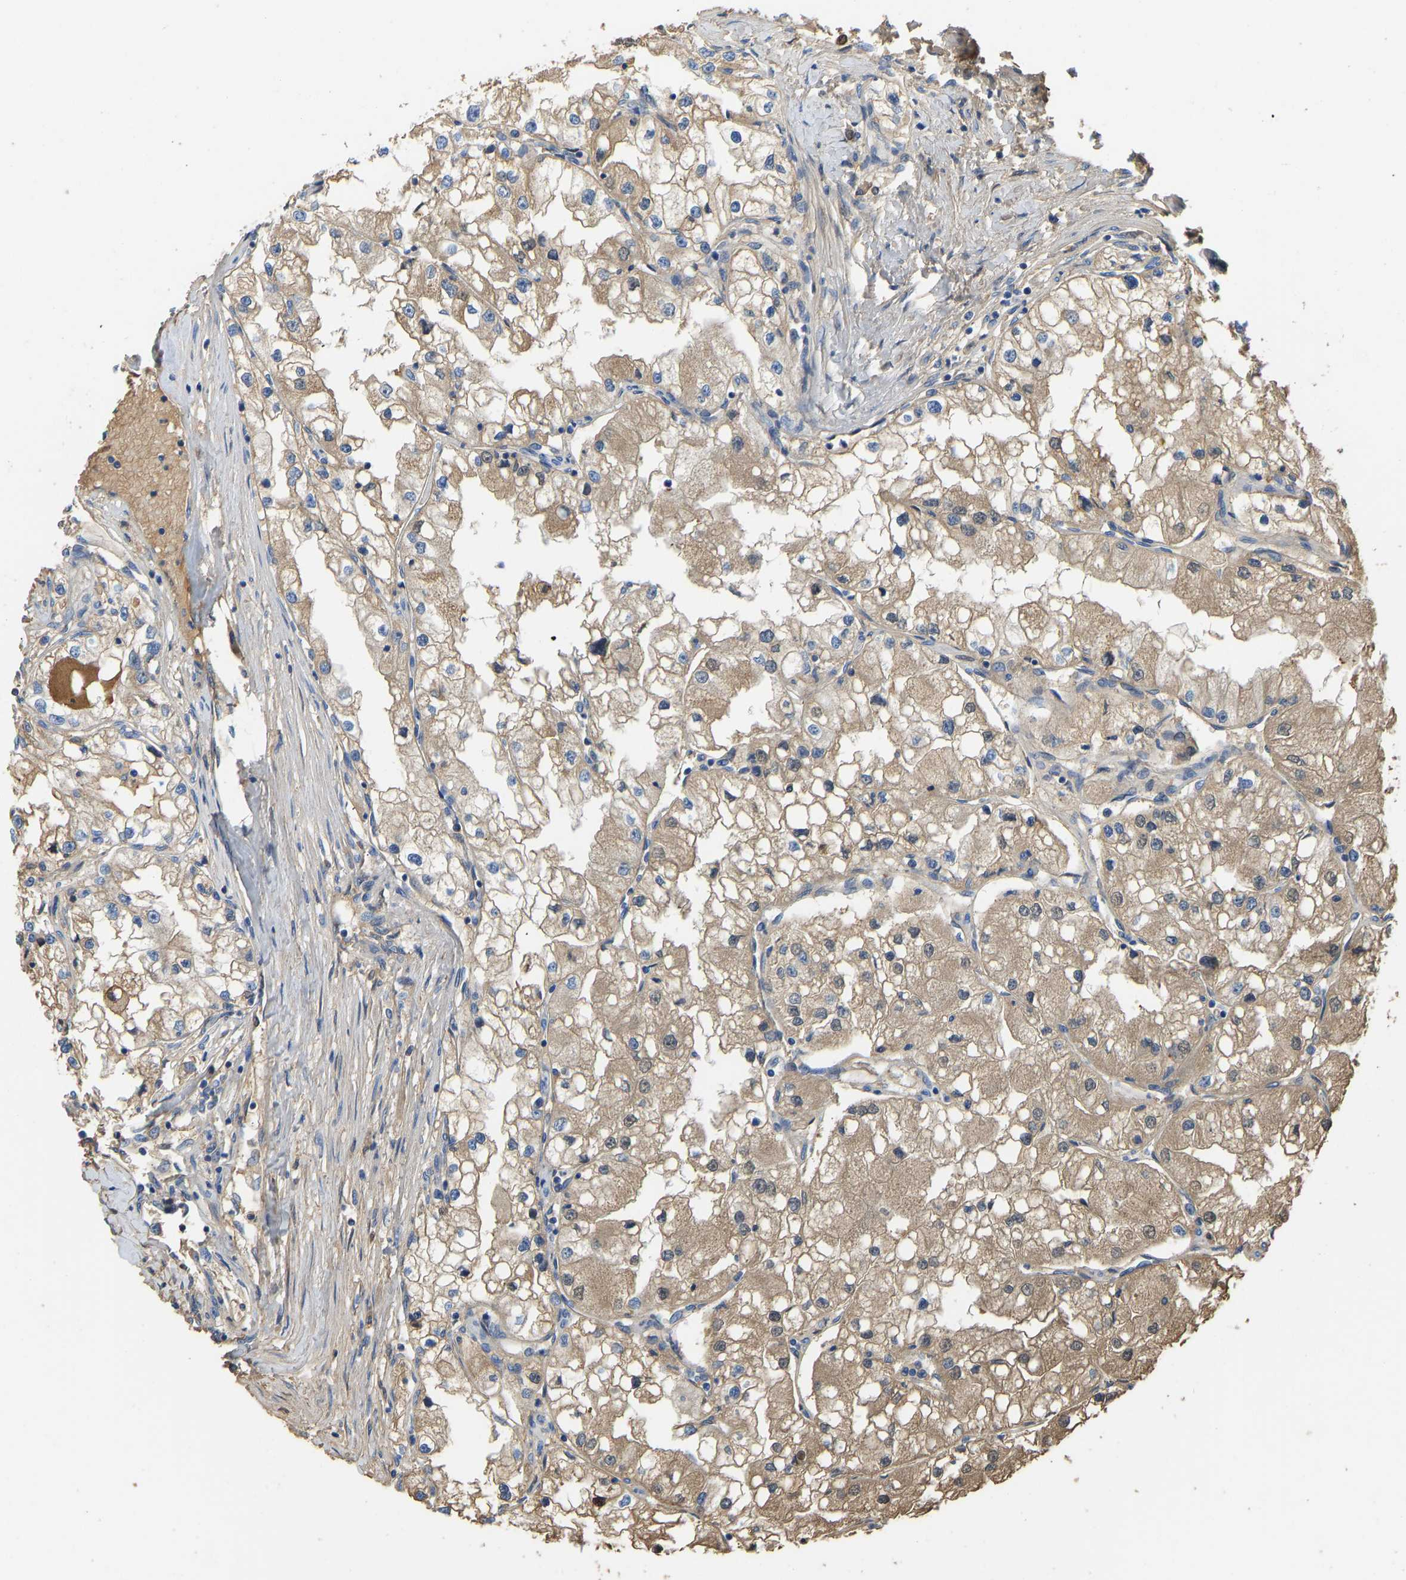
{"staining": {"intensity": "weak", "quantity": ">75%", "location": "cytoplasmic/membranous"}, "tissue": "renal cancer", "cell_type": "Tumor cells", "image_type": "cancer", "snomed": [{"axis": "morphology", "description": "Adenocarcinoma, NOS"}, {"axis": "topography", "description": "Kidney"}], "caption": "A photomicrograph of human renal adenocarcinoma stained for a protein displays weak cytoplasmic/membranous brown staining in tumor cells. The staining was performed using DAB, with brown indicating positive protein expression. Nuclei are stained blue with hematoxylin.", "gene": "VCPKMT", "patient": {"sex": "male", "age": 68}}